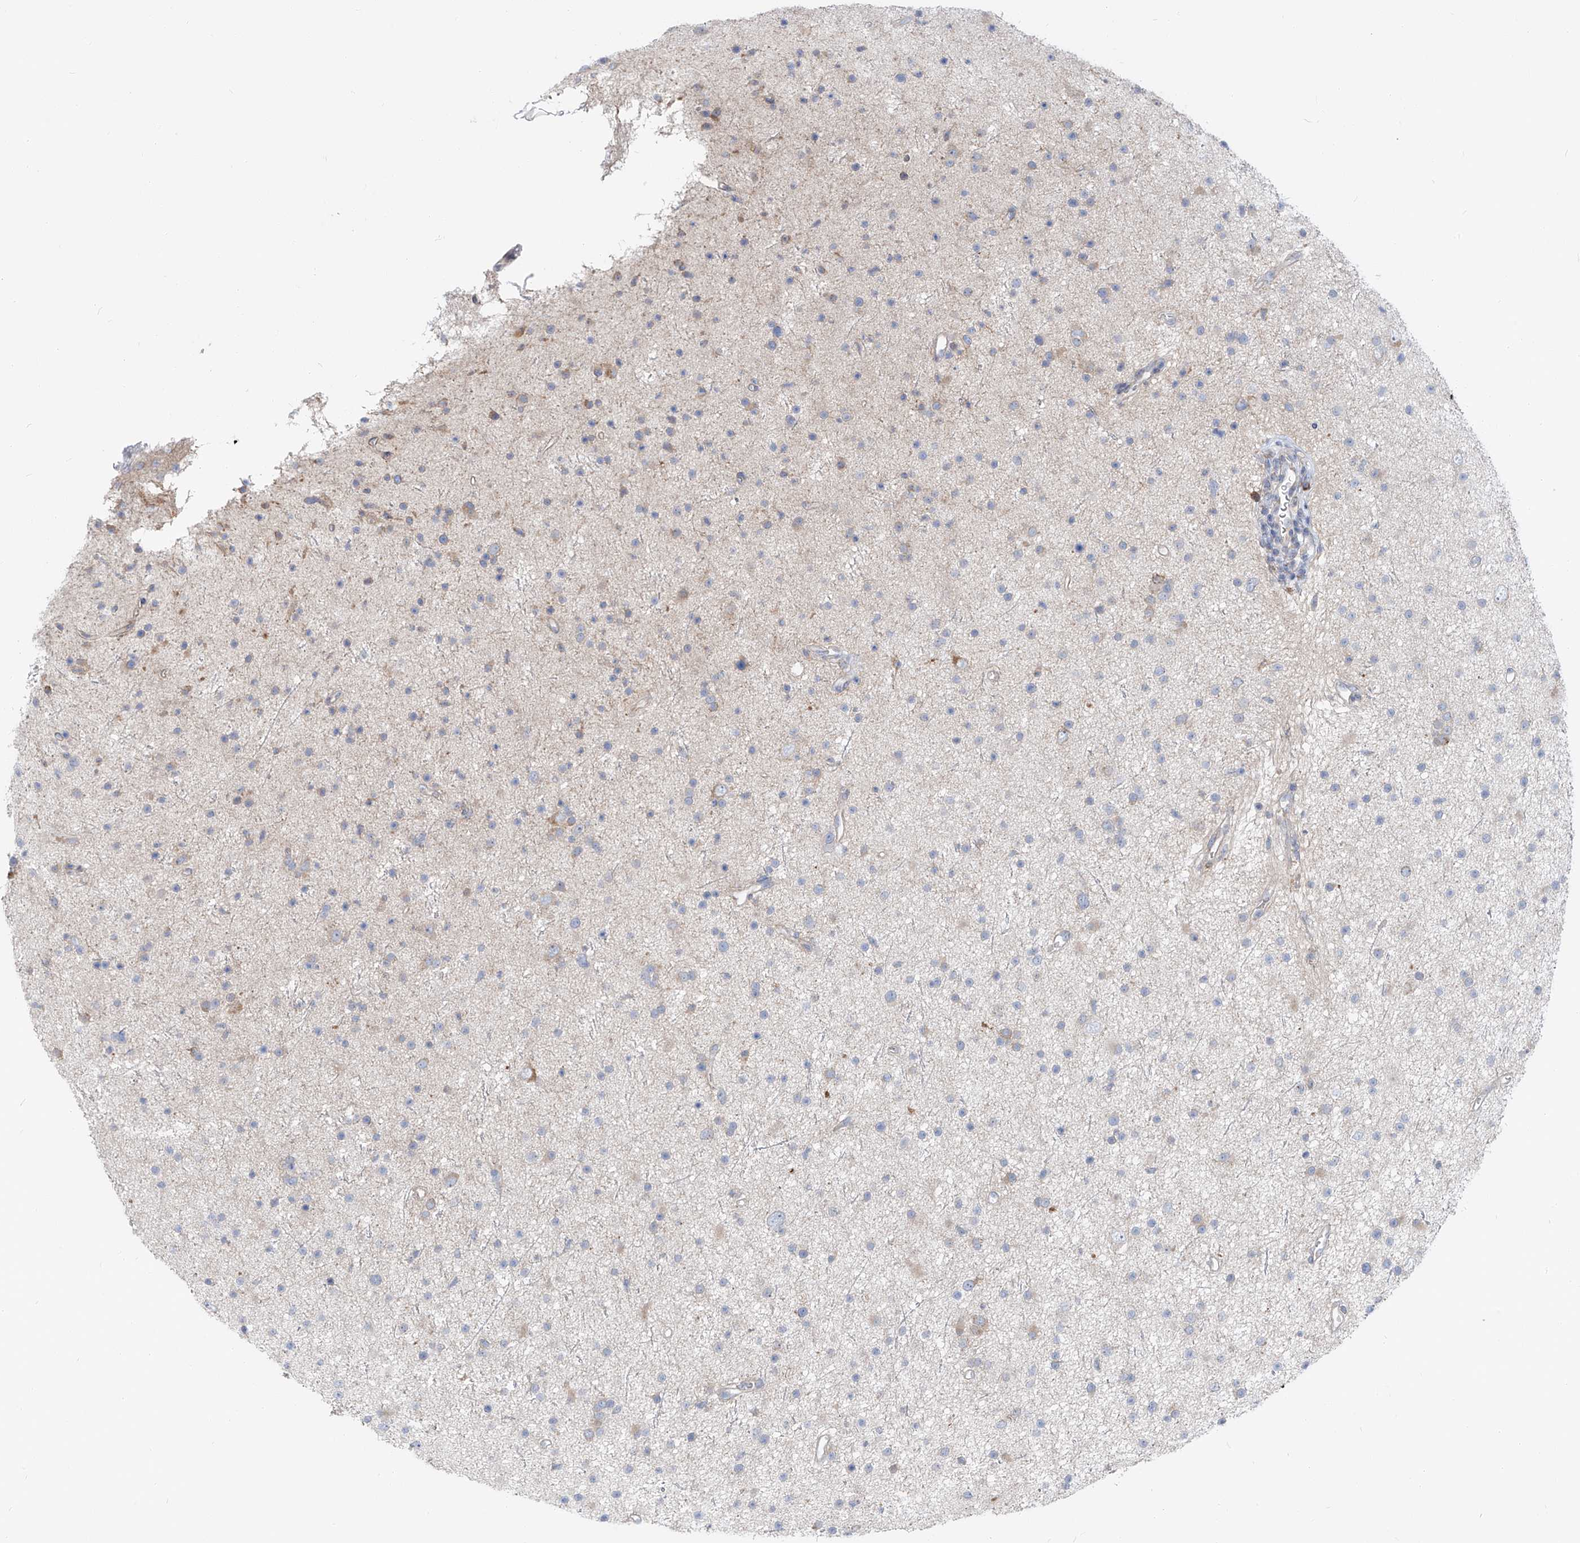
{"staining": {"intensity": "negative", "quantity": "none", "location": "none"}, "tissue": "glioma", "cell_type": "Tumor cells", "image_type": "cancer", "snomed": [{"axis": "morphology", "description": "Glioma, malignant, Low grade"}, {"axis": "topography", "description": "Cerebral cortex"}], "caption": "Malignant low-grade glioma was stained to show a protein in brown. There is no significant staining in tumor cells. Nuclei are stained in blue.", "gene": "UFL1", "patient": {"sex": "female", "age": 39}}